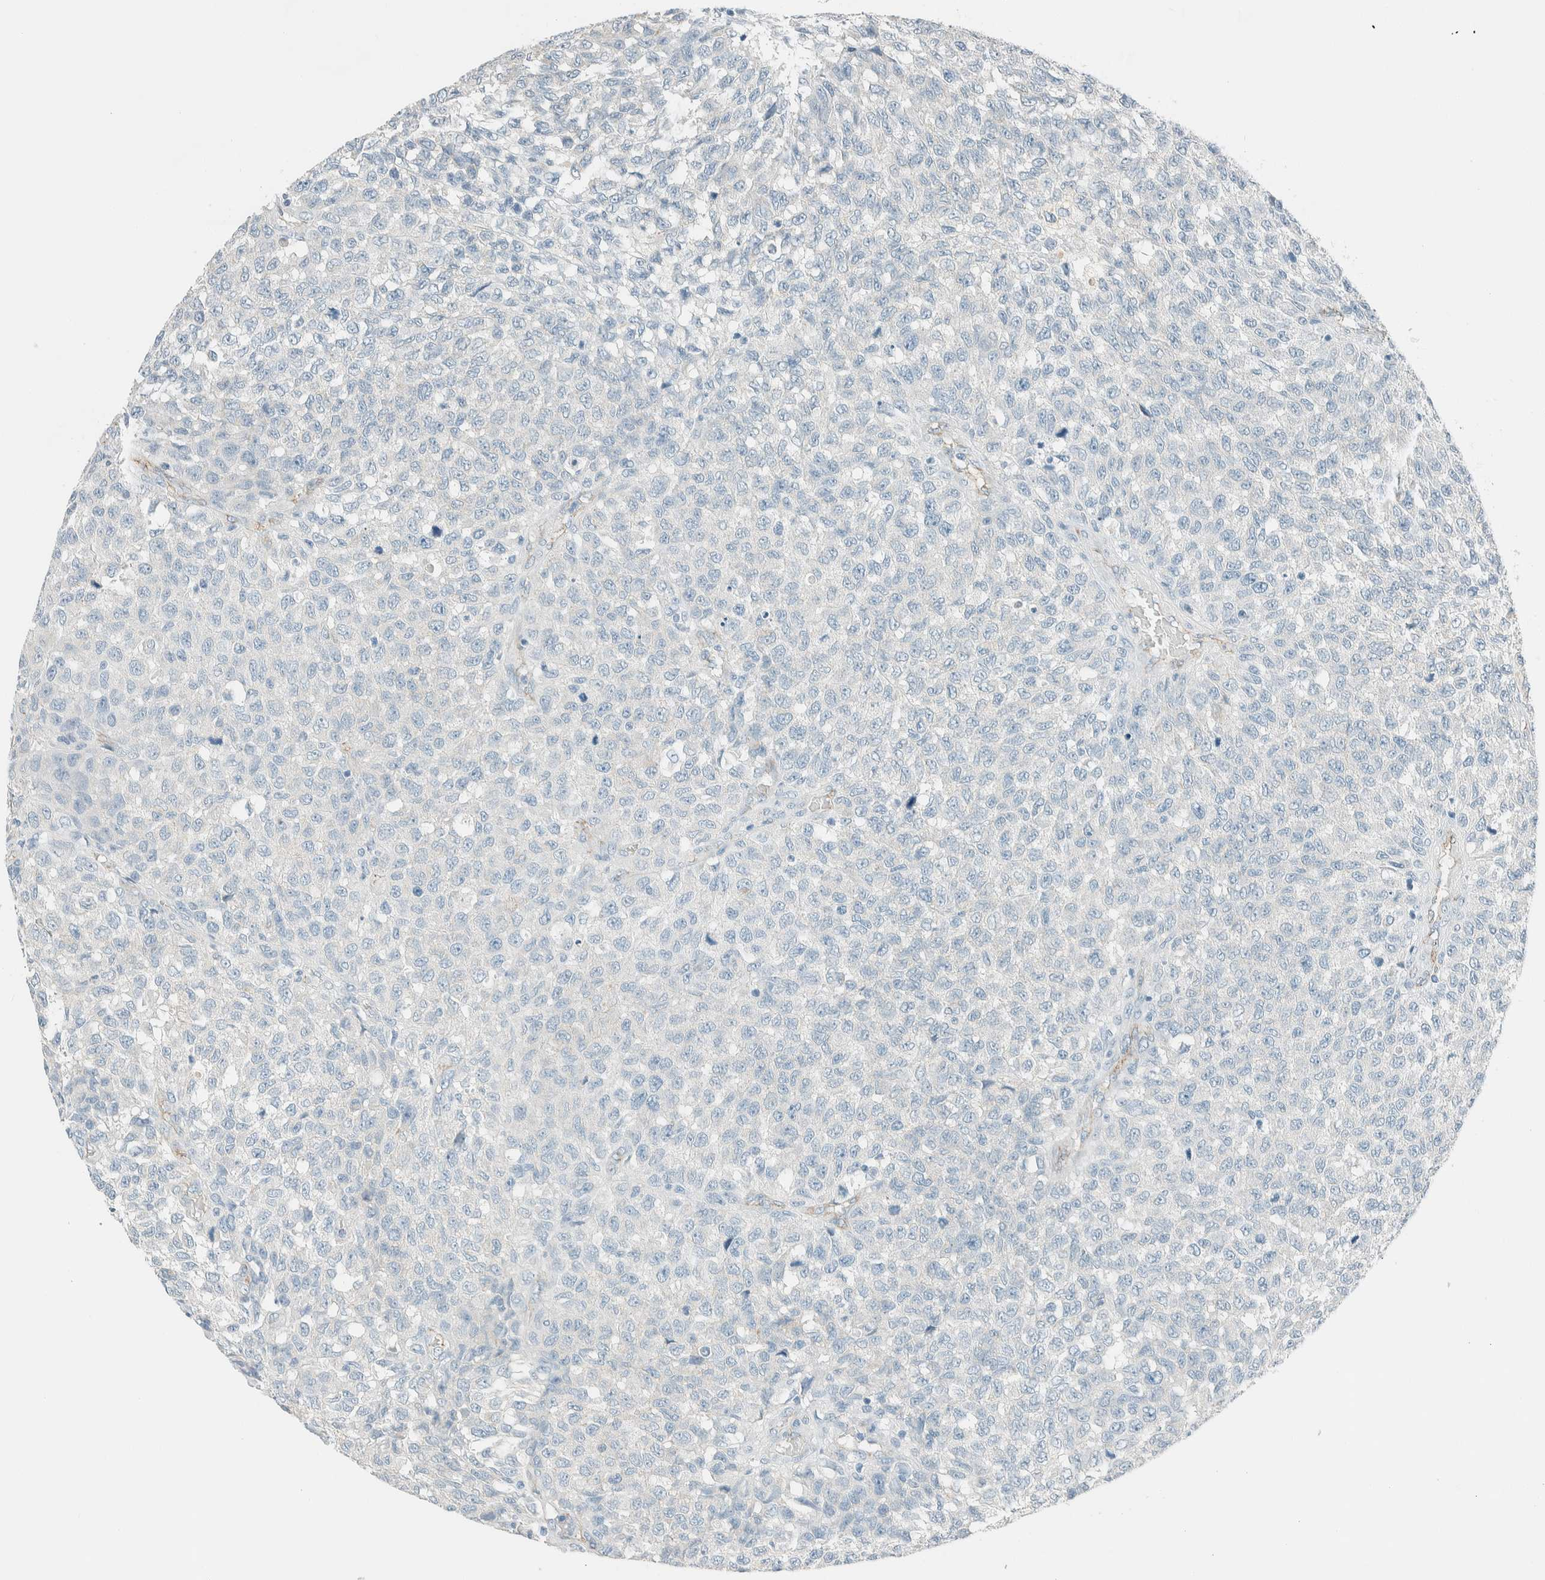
{"staining": {"intensity": "negative", "quantity": "none", "location": "none"}, "tissue": "testis cancer", "cell_type": "Tumor cells", "image_type": "cancer", "snomed": [{"axis": "morphology", "description": "Seminoma, NOS"}, {"axis": "topography", "description": "Testis"}], "caption": "Protein analysis of seminoma (testis) displays no significant staining in tumor cells.", "gene": "SLFN12", "patient": {"sex": "male", "age": 59}}